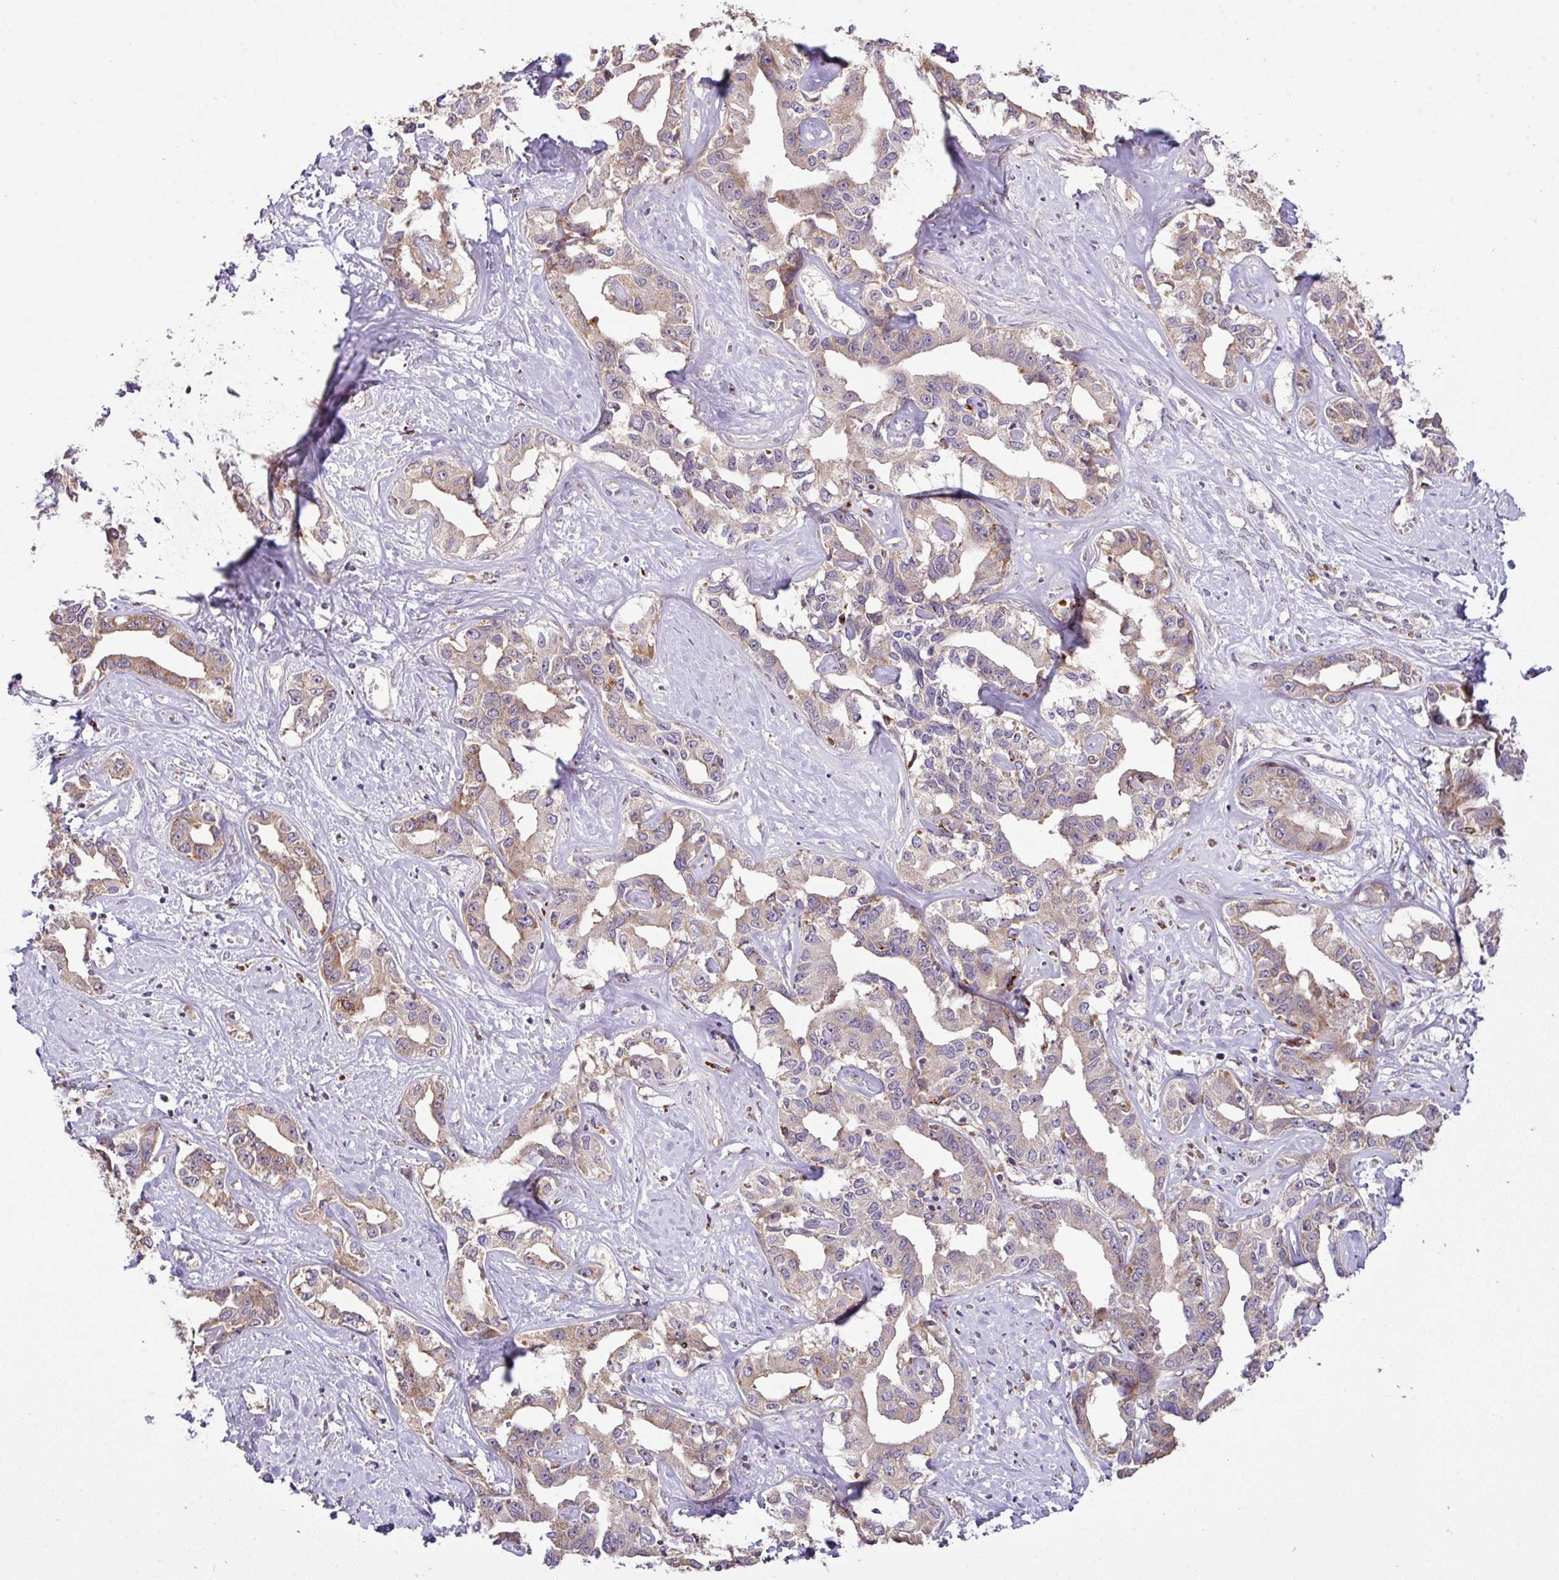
{"staining": {"intensity": "moderate", "quantity": "25%-75%", "location": "cytoplasmic/membranous"}, "tissue": "liver cancer", "cell_type": "Tumor cells", "image_type": "cancer", "snomed": [{"axis": "morphology", "description": "Cholangiocarcinoma"}, {"axis": "topography", "description": "Liver"}], "caption": "The photomicrograph demonstrates immunohistochemical staining of liver cancer (cholangiocarcinoma). There is moderate cytoplasmic/membranous staining is seen in about 25%-75% of tumor cells.", "gene": "SMCO4", "patient": {"sex": "male", "age": 59}}